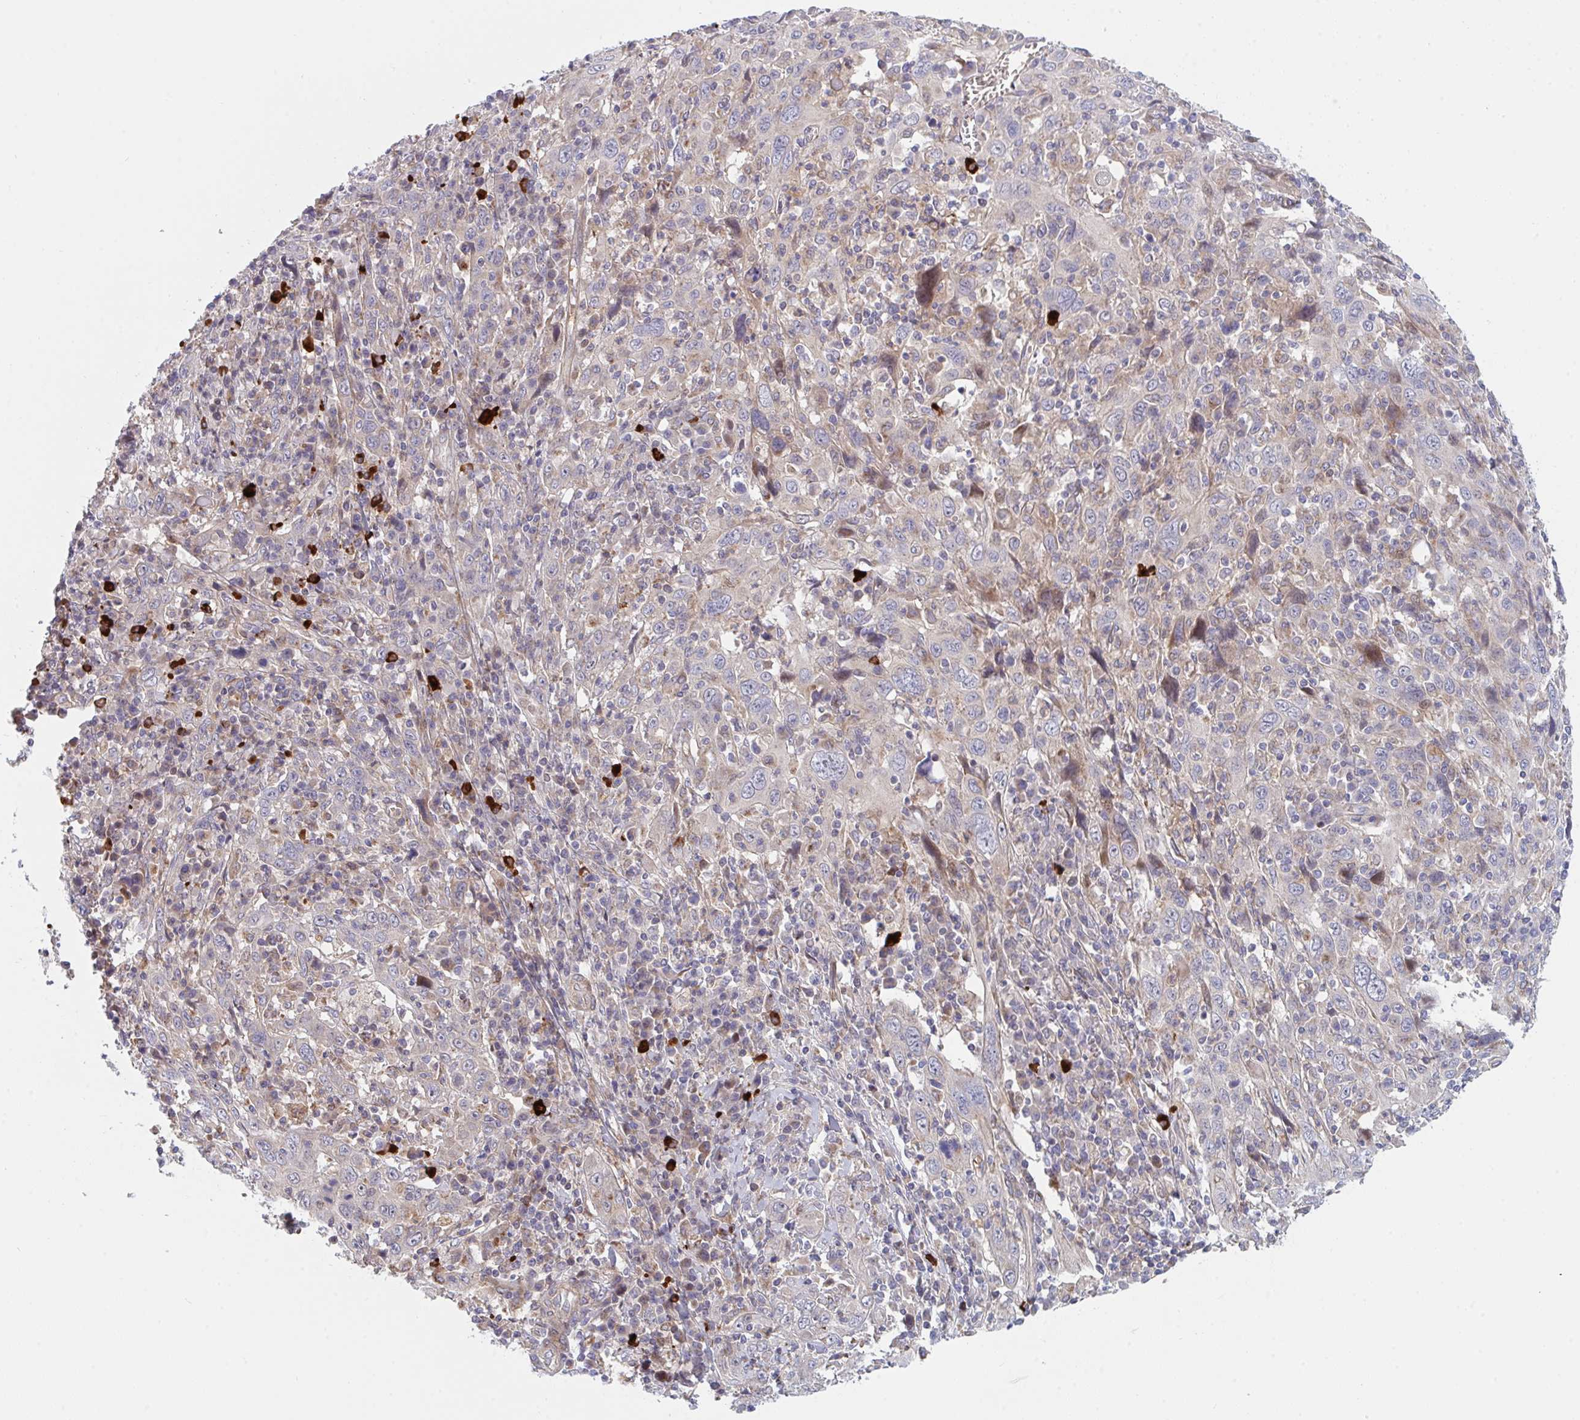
{"staining": {"intensity": "negative", "quantity": "none", "location": "none"}, "tissue": "cervical cancer", "cell_type": "Tumor cells", "image_type": "cancer", "snomed": [{"axis": "morphology", "description": "Squamous cell carcinoma, NOS"}, {"axis": "topography", "description": "Cervix"}], "caption": "High power microscopy histopathology image of an immunohistochemistry (IHC) image of cervical cancer, revealing no significant positivity in tumor cells.", "gene": "TNFSF4", "patient": {"sex": "female", "age": 46}}